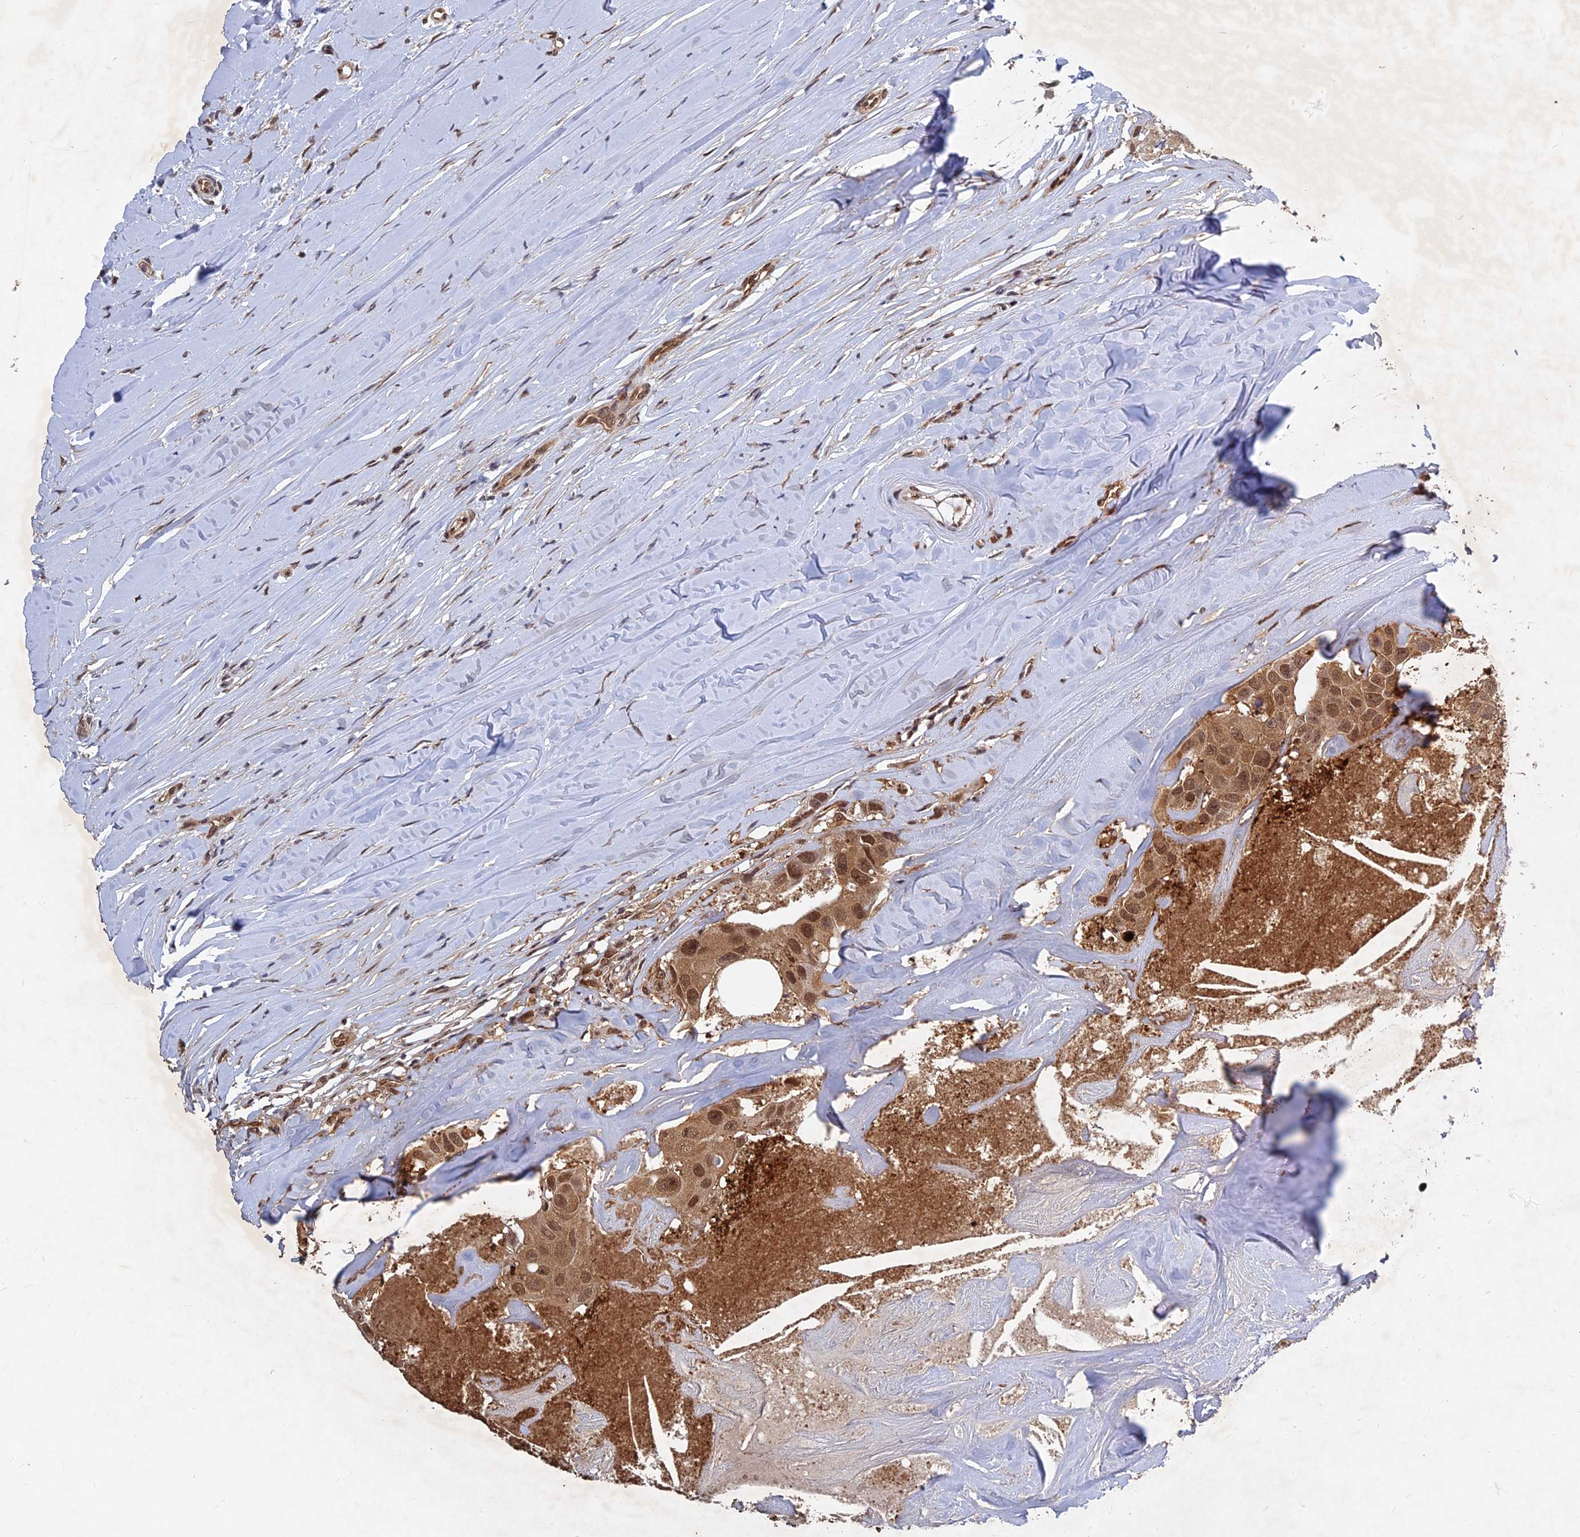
{"staining": {"intensity": "moderate", "quantity": ">75%", "location": "cytoplasmic/membranous,nuclear"}, "tissue": "head and neck cancer", "cell_type": "Tumor cells", "image_type": "cancer", "snomed": [{"axis": "morphology", "description": "Adenocarcinoma, NOS"}, {"axis": "morphology", "description": "Adenocarcinoma, metastatic, NOS"}, {"axis": "topography", "description": "Head-Neck"}], "caption": "Protein expression analysis of human head and neck cancer (metastatic adenocarcinoma) reveals moderate cytoplasmic/membranous and nuclear staining in about >75% of tumor cells.", "gene": "FAM53C", "patient": {"sex": "male", "age": 75}}